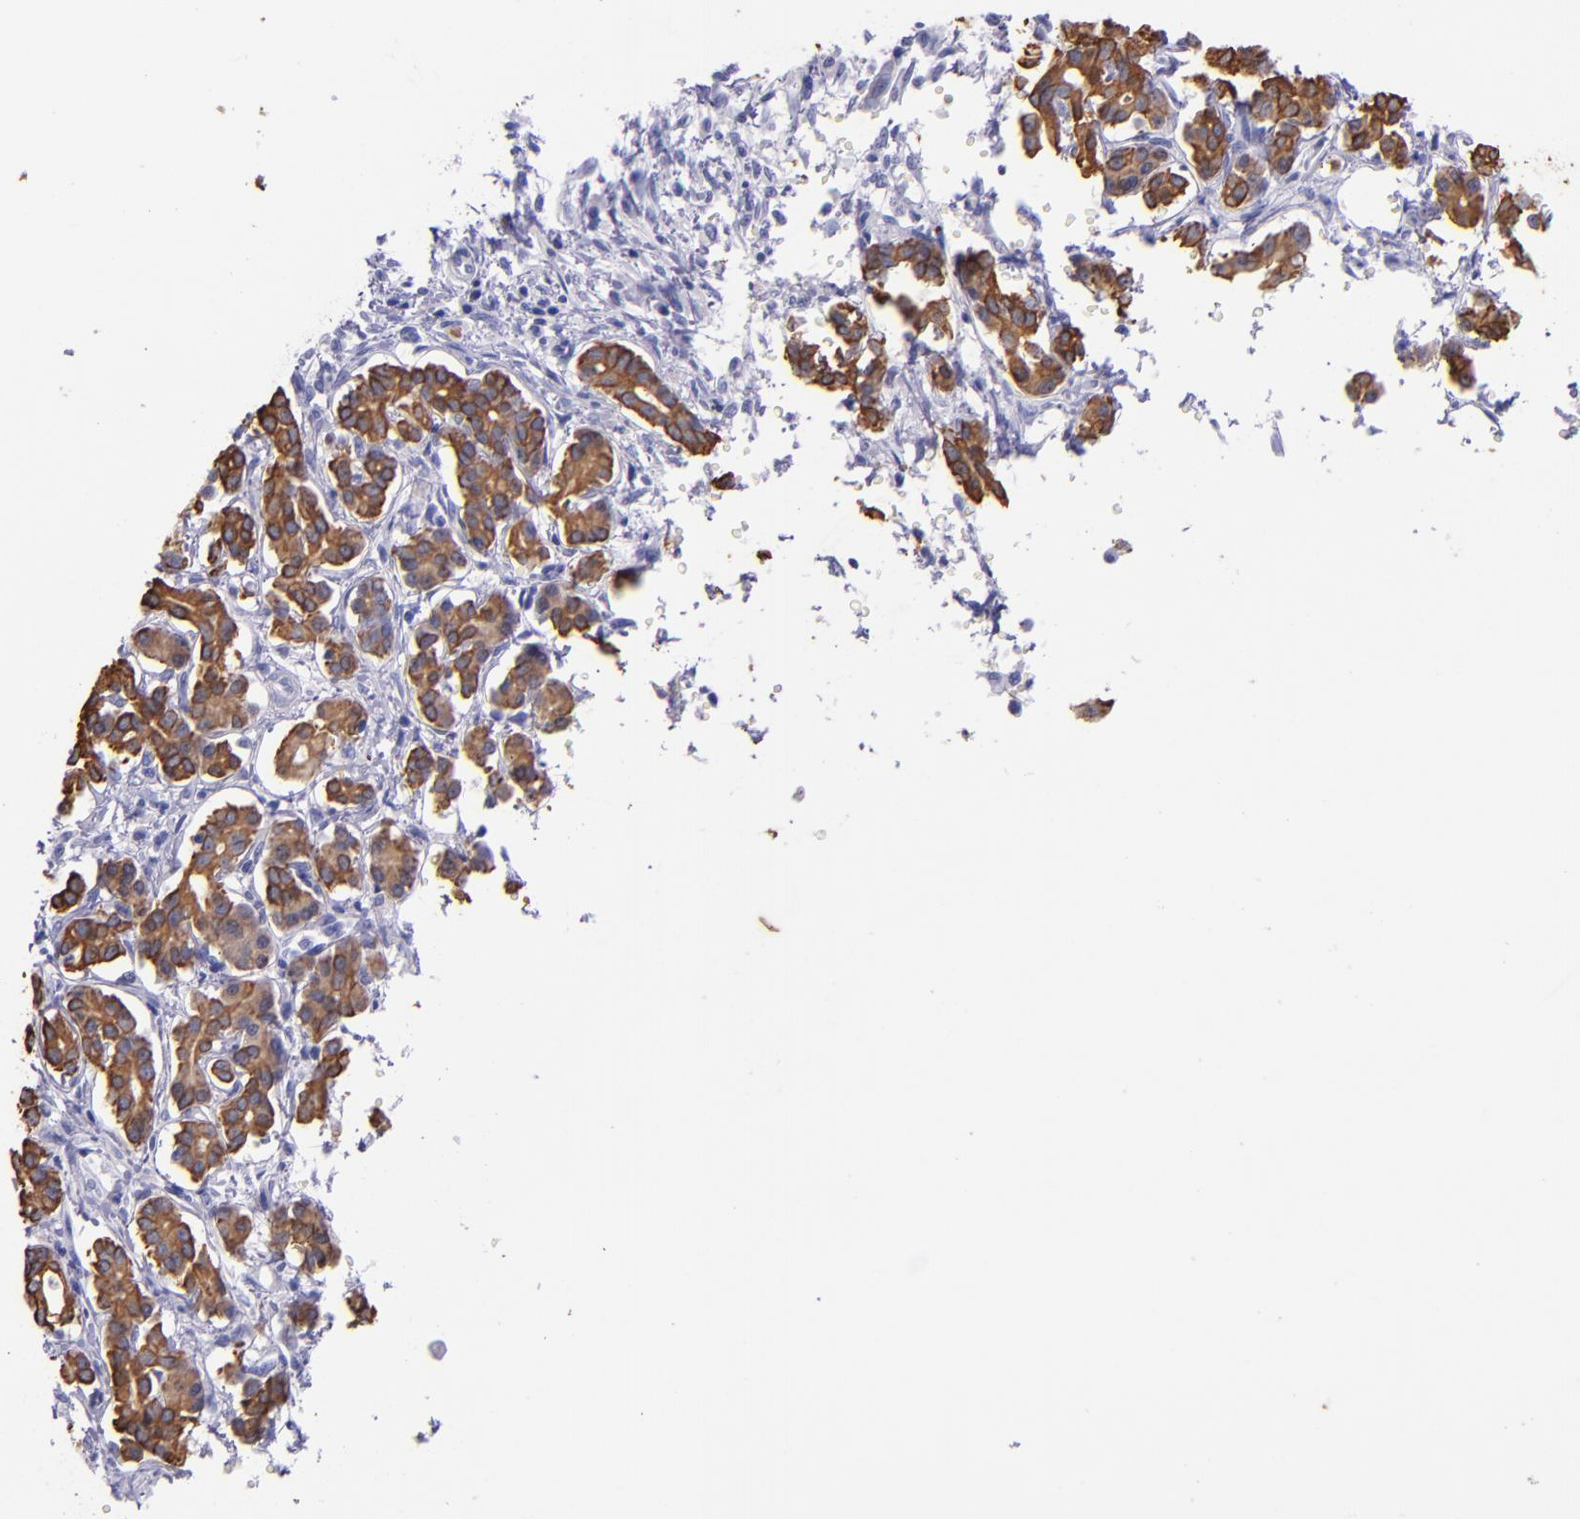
{"staining": {"intensity": "moderate", "quantity": ">75%", "location": "cytoplasmic/membranous"}, "tissue": "pancreatic cancer", "cell_type": "Tumor cells", "image_type": "cancer", "snomed": [{"axis": "morphology", "description": "Normal tissue, NOS"}, {"axis": "topography", "description": "Pancreas"}], "caption": "Protein expression analysis of human pancreatic cancer reveals moderate cytoplasmic/membranous positivity in approximately >75% of tumor cells. (Brightfield microscopy of DAB IHC at high magnification).", "gene": "KRT4", "patient": {"sex": "male", "age": 42}}